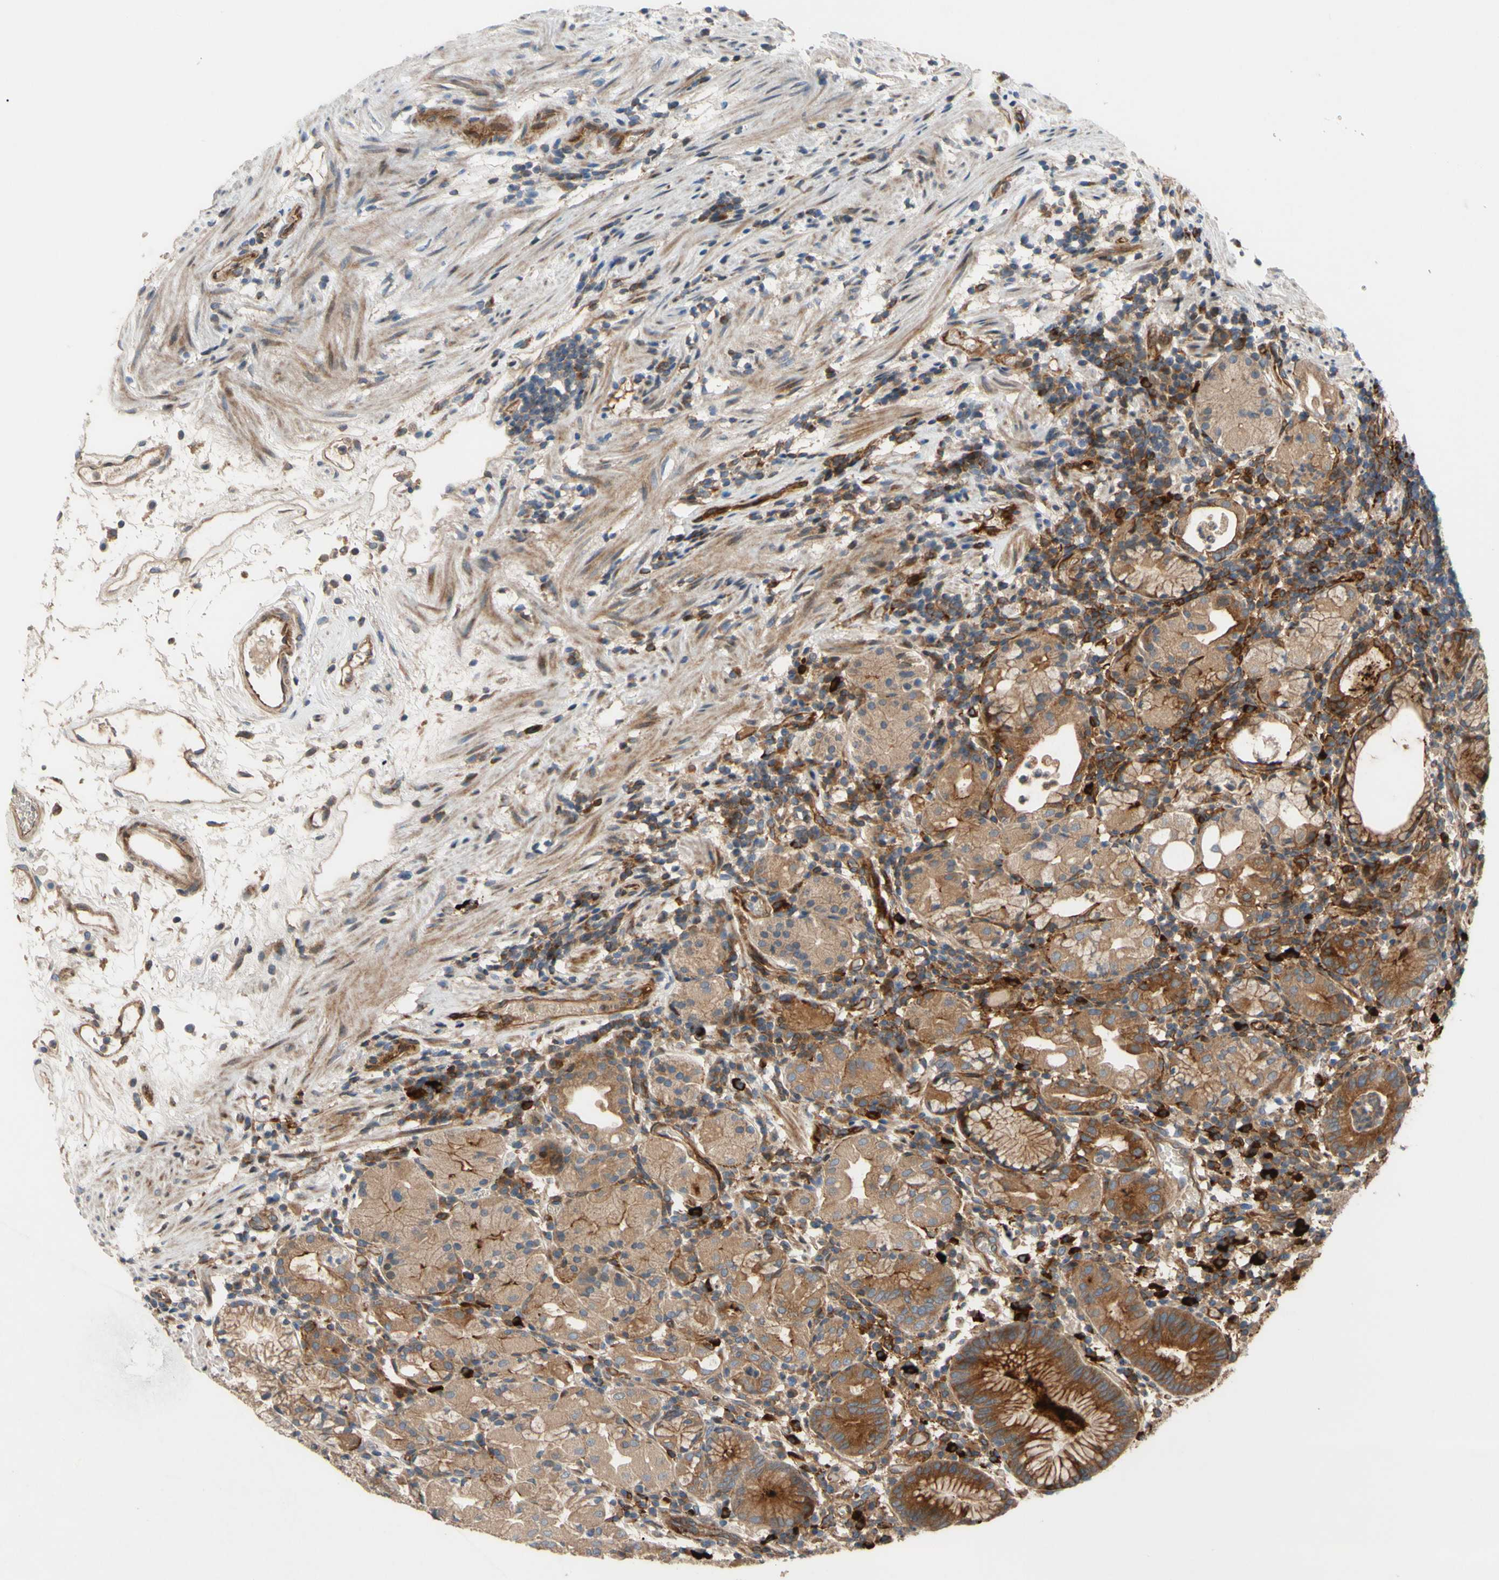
{"staining": {"intensity": "moderate", "quantity": ">75%", "location": "cytoplasmic/membranous"}, "tissue": "stomach", "cell_type": "Glandular cells", "image_type": "normal", "snomed": [{"axis": "morphology", "description": "Normal tissue, NOS"}, {"axis": "topography", "description": "Stomach"}, {"axis": "topography", "description": "Stomach, lower"}], "caption": "There is medium levels of moderate cytoplasmic/membranous positivity in glandular cells of benign stomach, as demonstrated by immunohistochemical staining (brown color).", "gene": "SPTLC1", "patient": {"sex": "female", "age": 75}}